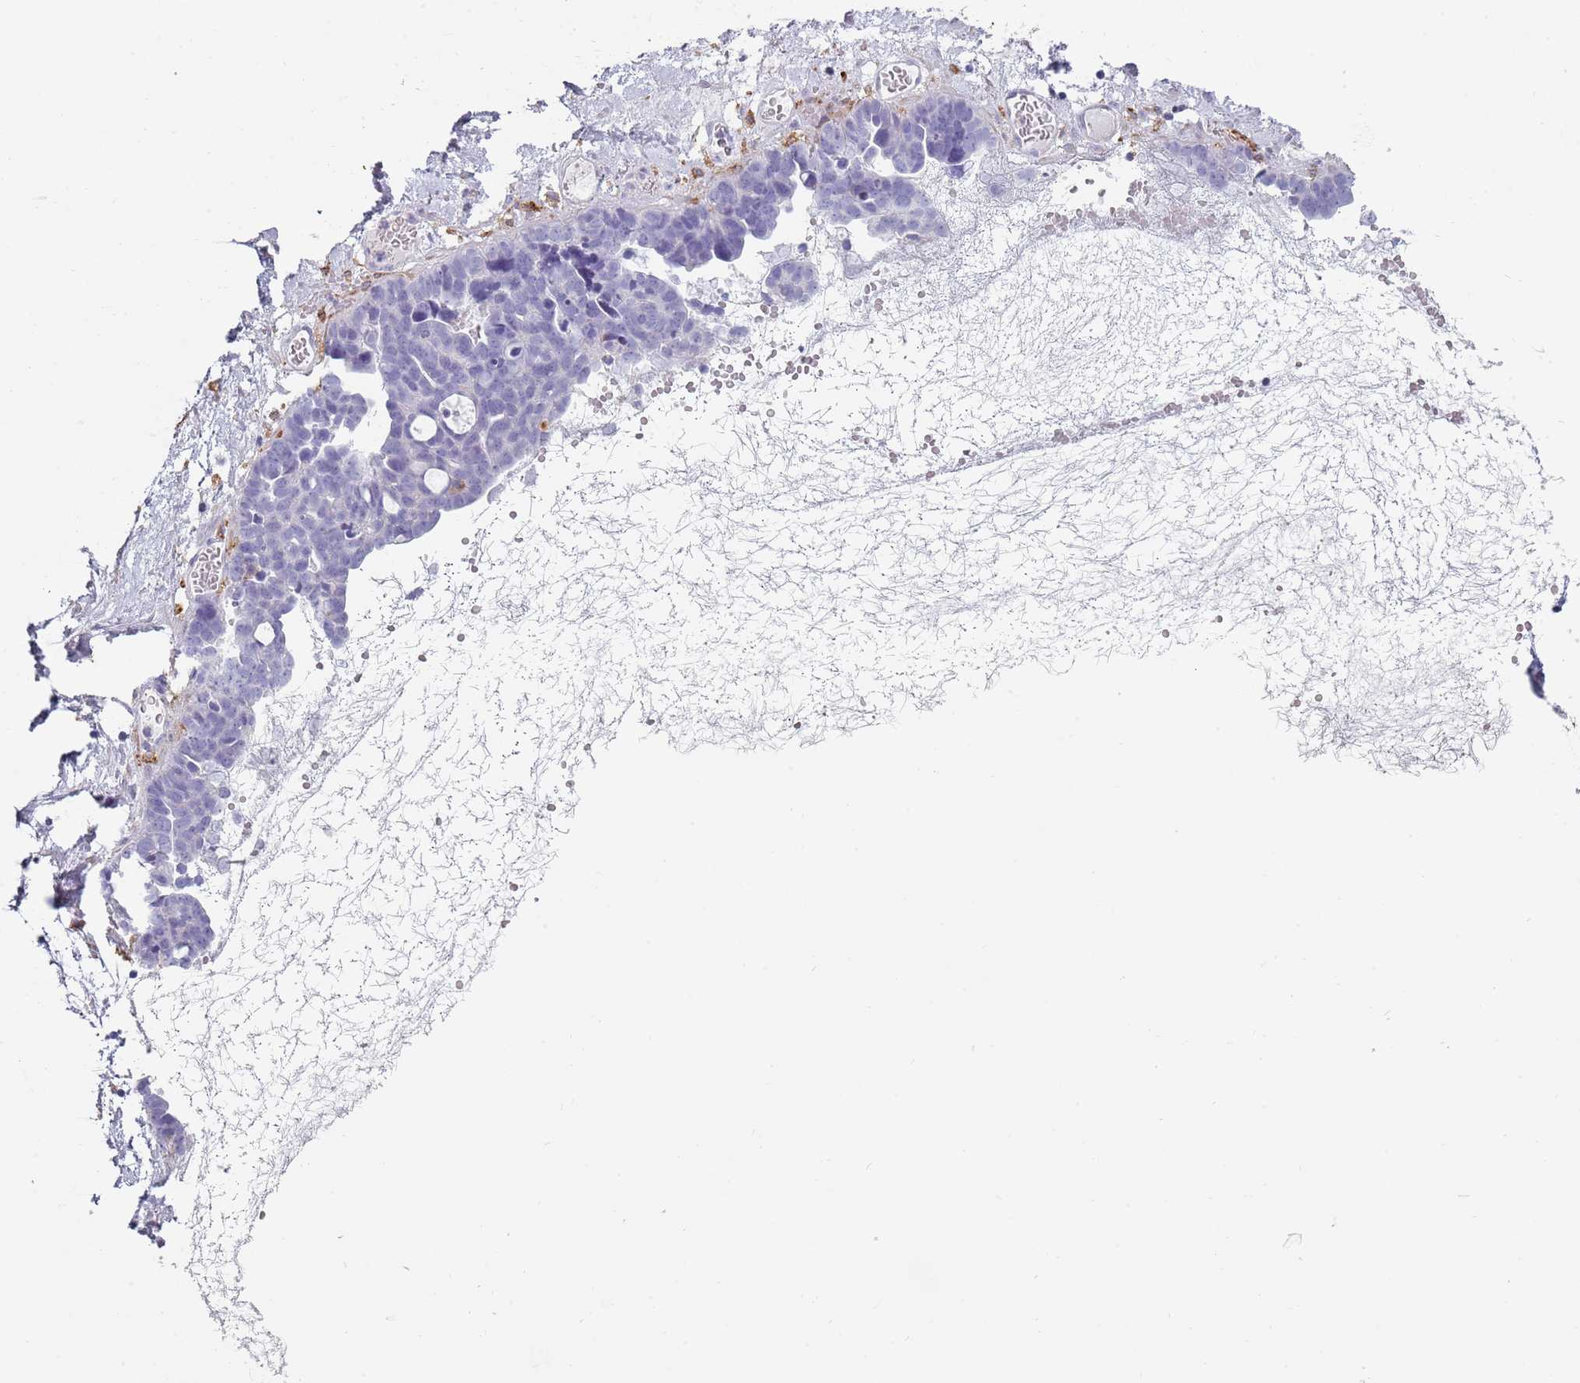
{"staining": {"intensity": "negative", "quantity": "none", "location": "none"}, "tissue": "ovarian cancer", "cell_type": "Tumor cells", "image_type": "cancer", "snomed": [{"axis": "morphology", "description": "Cystadenocarcinoma, serous, NOS"}, {"axis": "topography", "description": "Ovary"}], "caption": "A micrograph of ovarian cancer stained for a protein exhibits no brown staining in tumor cells.", "gene": "COLEC12", "patient": {"sex": "female", "age": 54}}